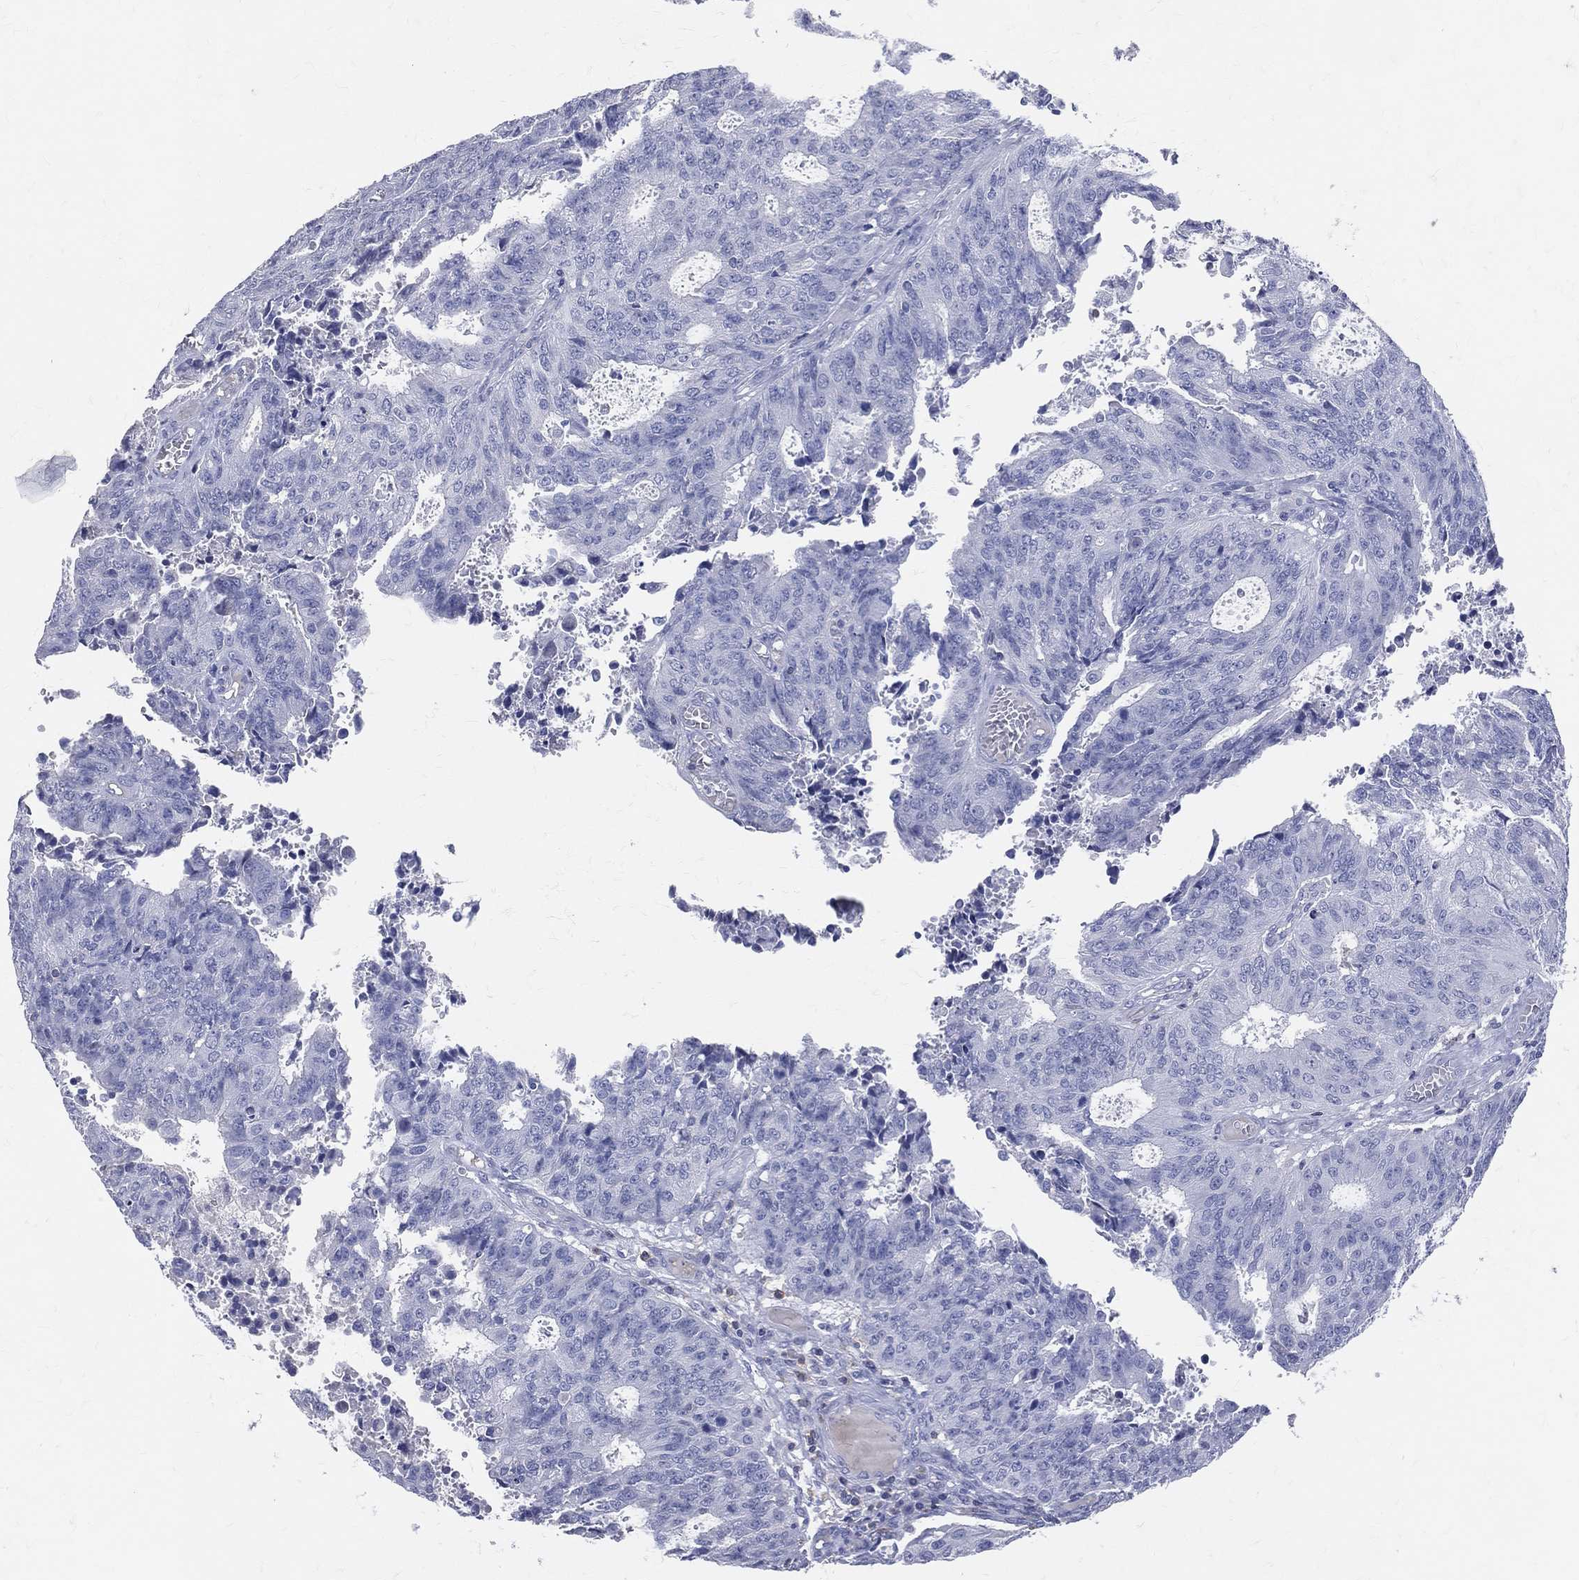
{"staining": {"intensity": "negative", "quantity": "none", "location": "none"}, "tissue": "endometrial cancer", "cell_type": "Tumor cells", "image_type": "cancer", "snomed": [{"axis": "morphology", "description": "Adenocarcinoma, NOS"}, {"axis": "topography", "description": "Endometrium"}], "caption": "Endometrial cancer (adenocarcinoma) stained for a protein using IHC exhibits no positivity tumor cells.", "gene": "LAT", "patient": {"sex": "female", "age": 82}}